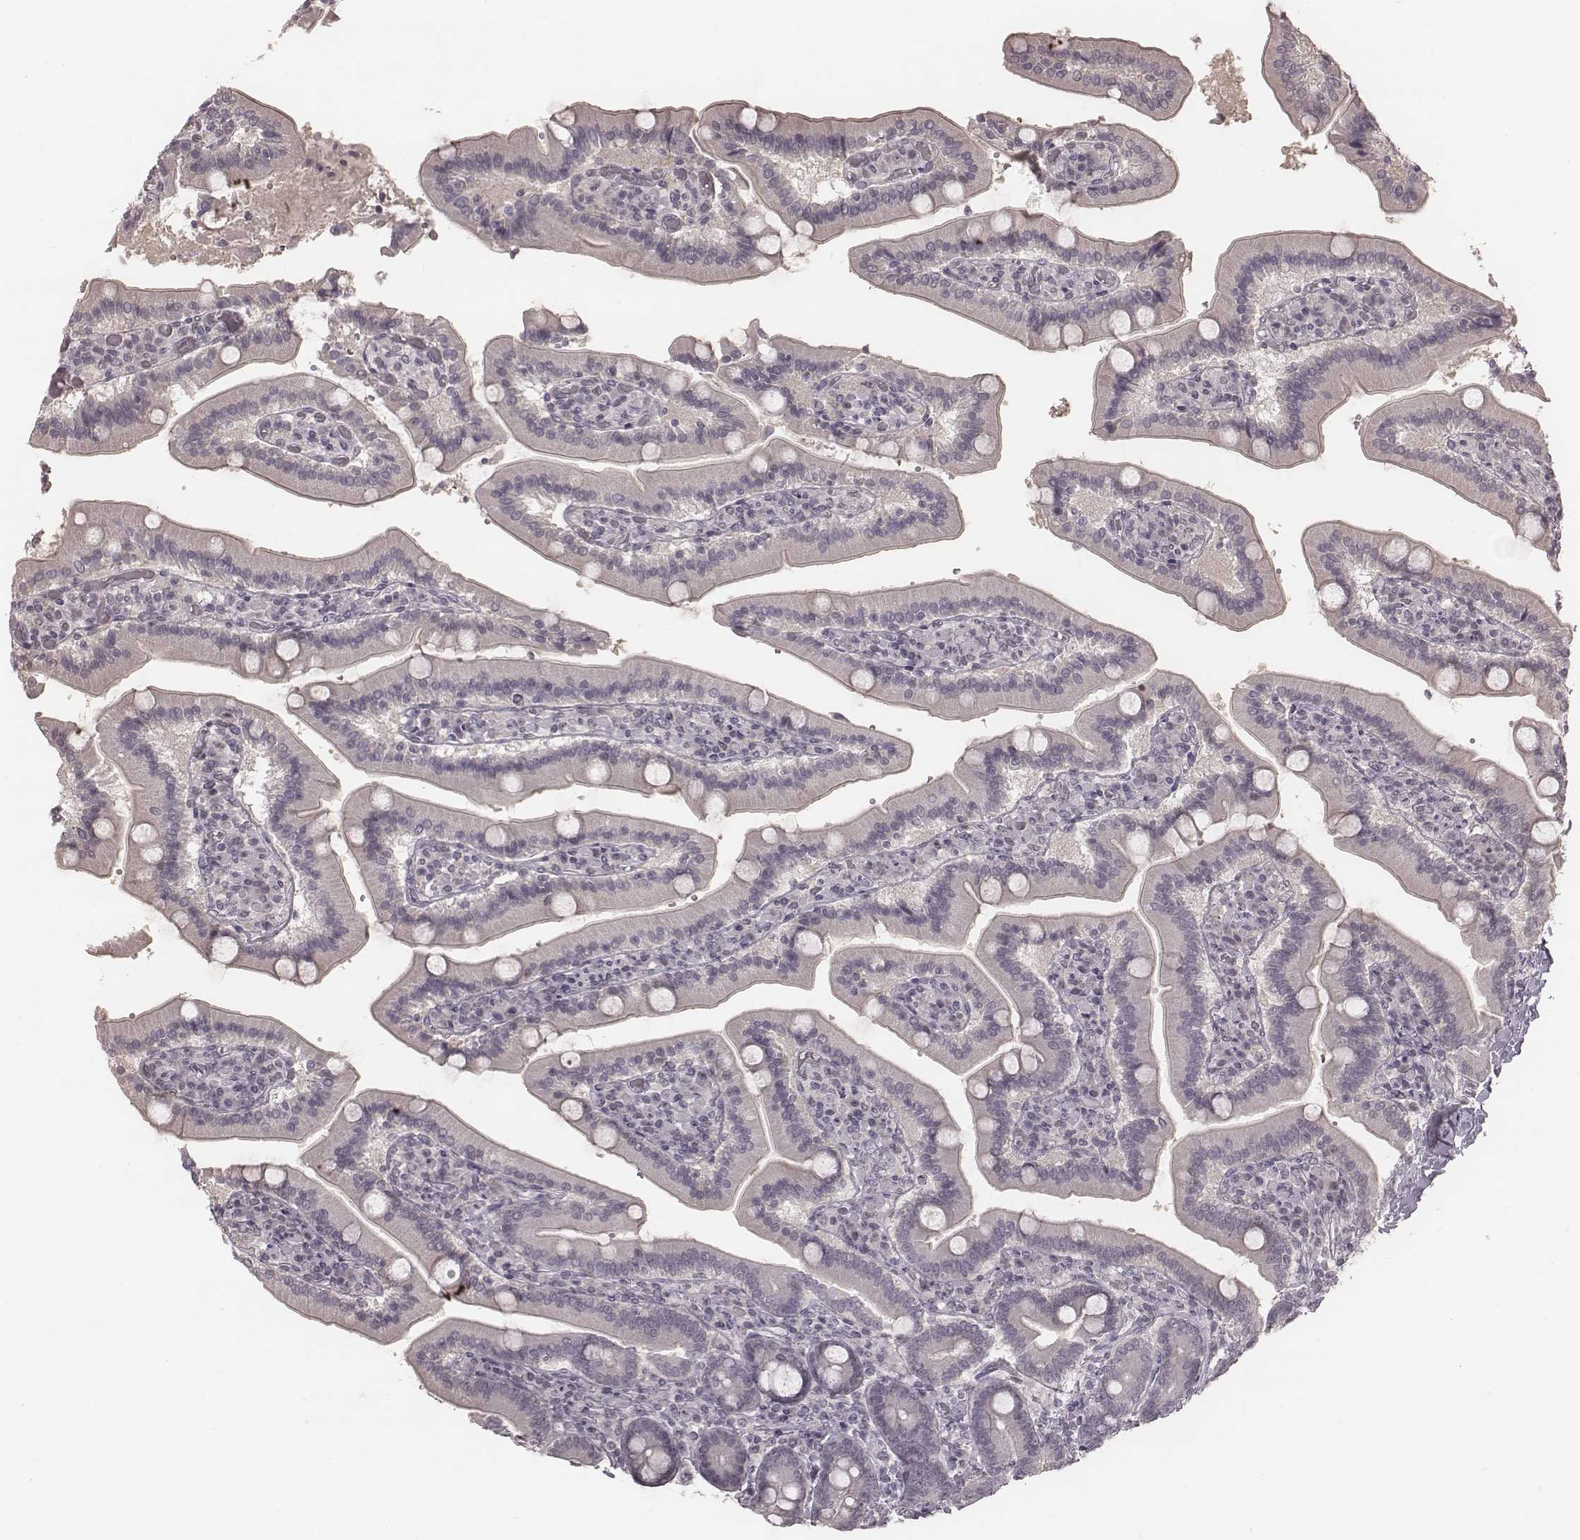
{"staining": {"intensity": "negative", "quantity": "none", "location": "none"}, "tissue": "duodenum", "cell_type": "Glandular cells", "image_type": "normal", "snomed": [{"axis": "morphology", "description": "Normal tissue, NOS"}, {"axis": "topography", "description": "Duodenum"}], "caption": "This is a histopathology image of immunohistochemistry staining of normal duodenum, which shows no staining in glandular cells.", "gene": "IQCG", "patient": {"sex": "female", "age": 62}}